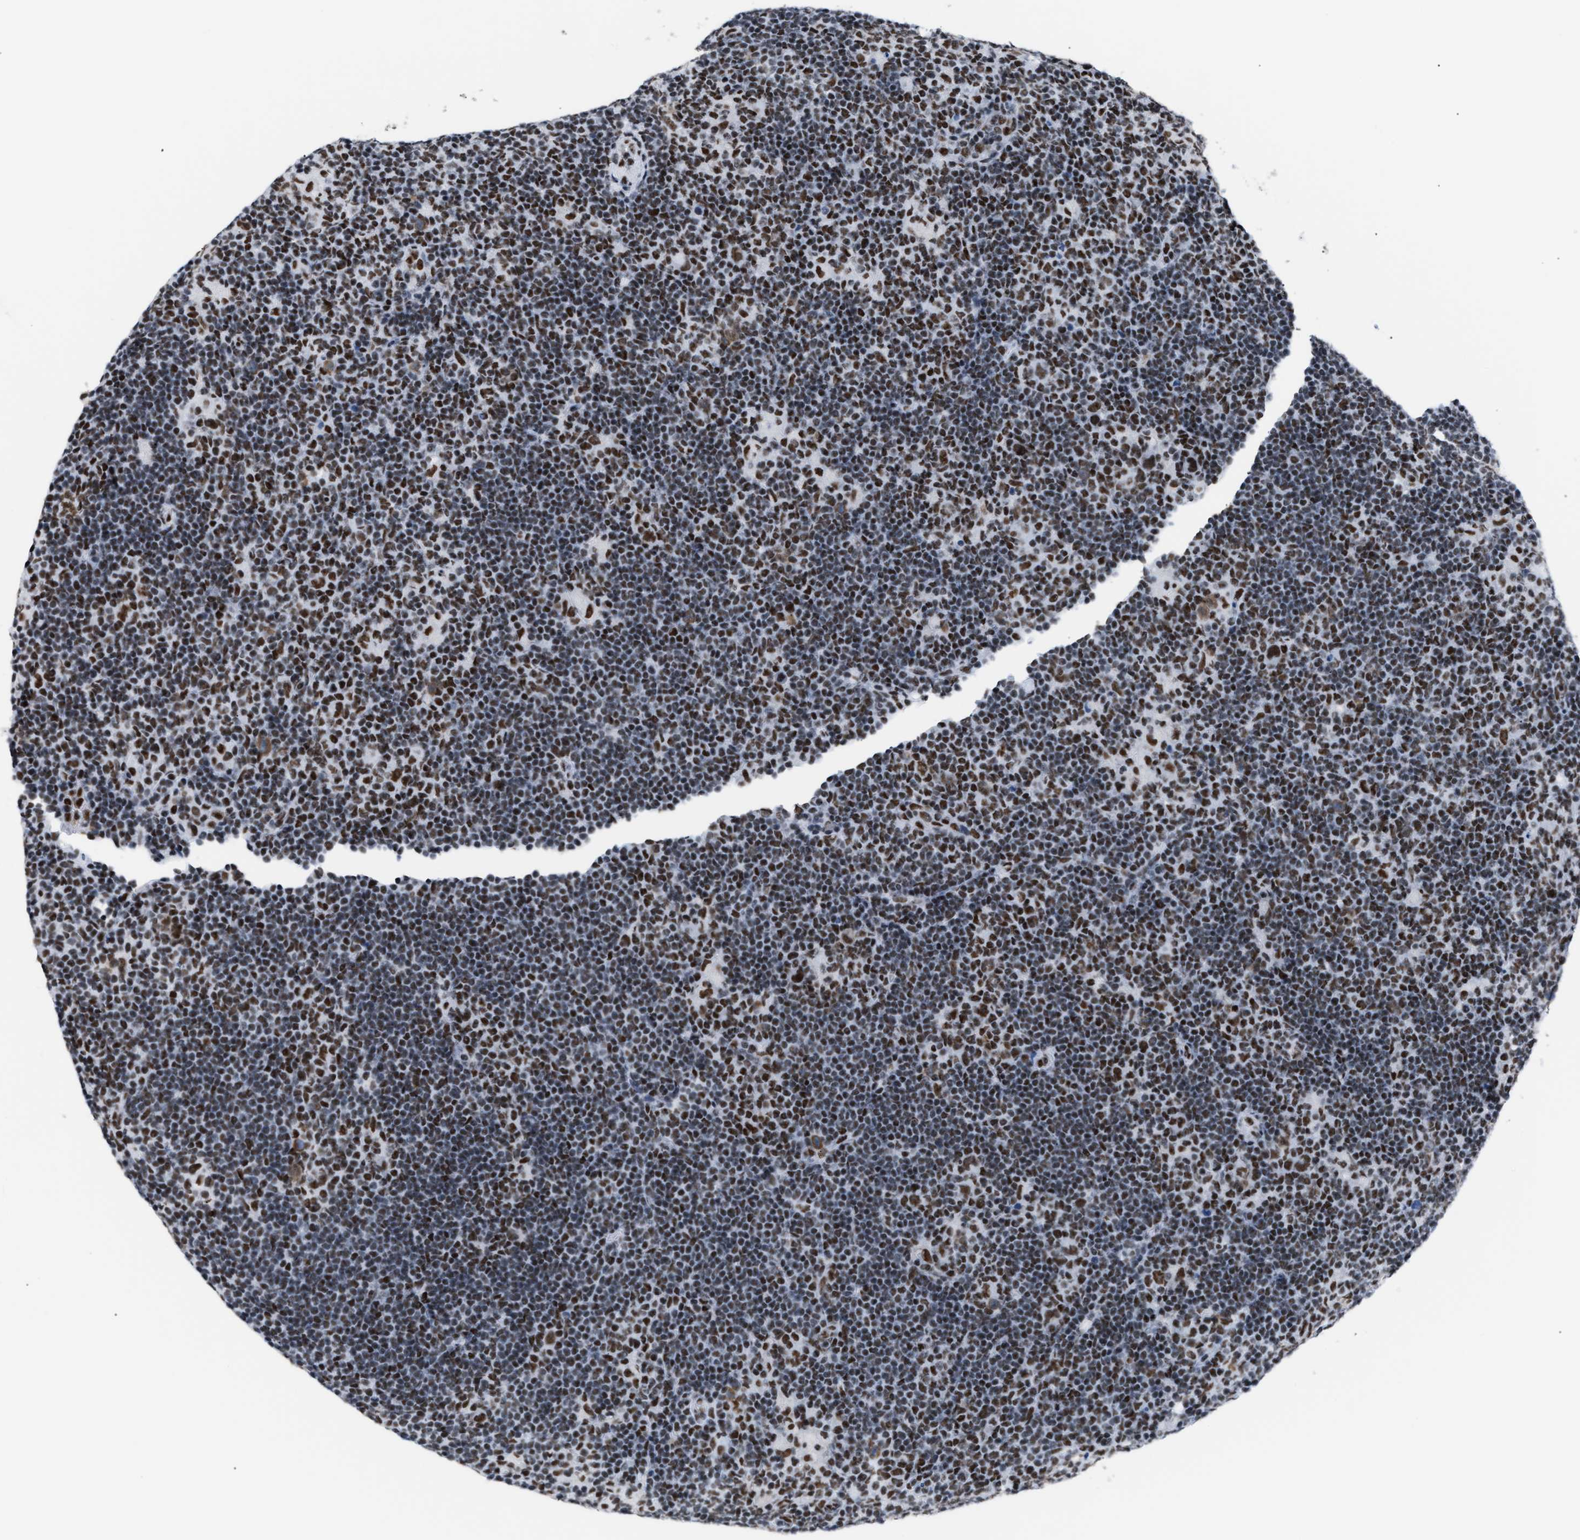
{"staining": {"intensity": "moderate", "quantity": ">75%", "location": "cytoplasmic/membranous"}, "tissue": "lymphoma", "cell_type": "Tumor cells", "image_type": "cancer", "snomed": [{"axis": "morphology", "description": "Hodgkin's disease, NOS"}, {"axis": "topography", "description": "Lymph node"}], "caption": "Approximately >75% of tumor cells in Hodgkin's disease exhibit moderate cytoplasmic/membranous protein staining as visualized by brown immunohistochemical staining.", "gene": "CCAR2", "patient": {"sex": "female", "age": 57}}